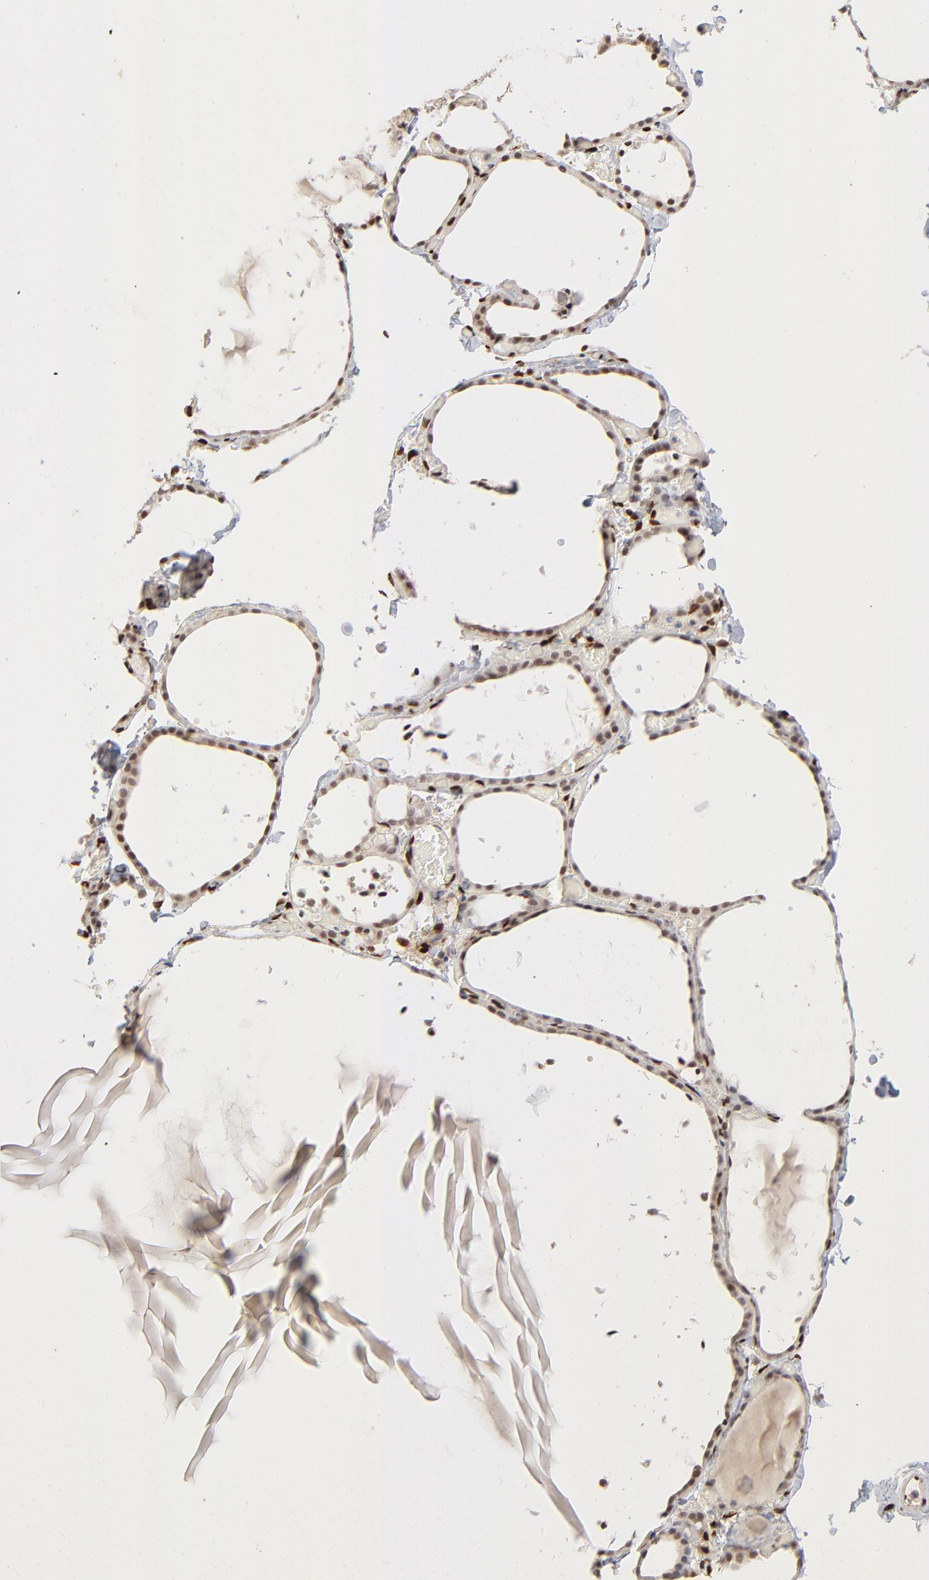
{"staining": {"intensity": "moderate", "quantity": ">75%", "location": "nuclear"}, "tissue": "thyroid gland", "cell_type": "Glandular cells", "image_type": "normal", "snomed": [{"axis": "morphology", "description": "Normal tissue, NOS"}, {"axis": "topography", "description": "Thyroid gland"}], "caption": "An image showing moderate nuclear staining in approximately >75% of glandular cells in benign thyroid gland, as visualized by brown immunohistochemical staining.", "gene": "NFIB", "patient": {"sex": "female", "age": 22}}